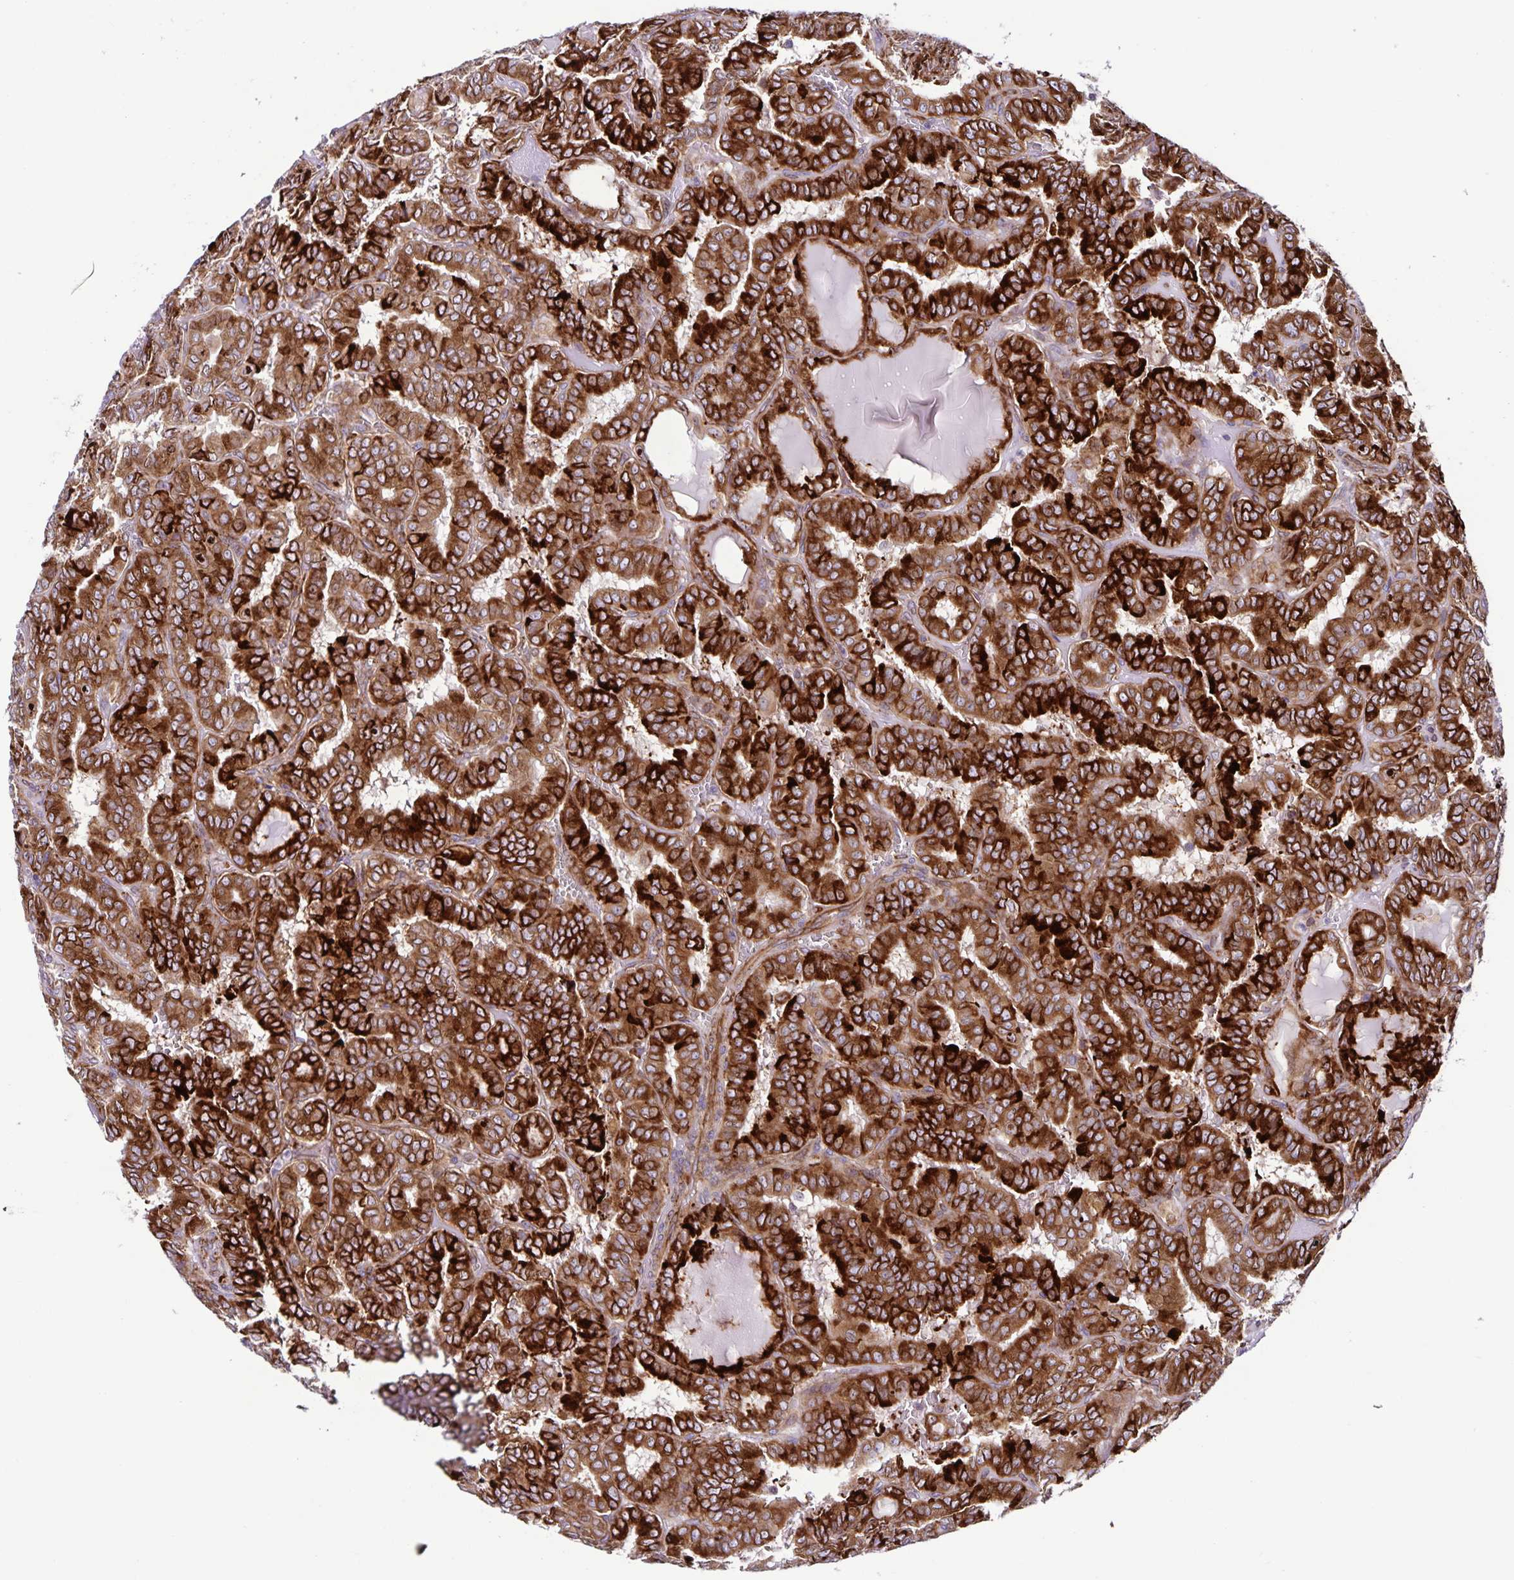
{"staining": {"intensity": "strong", "quantity": ">75%", "location": "cytoplasmic/membranous"}, "tissue": "thyroid cancer", "cell_type": "Tumor cells", "image_type": "cancer", "snomed": [{"axis": "morphology", "description": "Papillary adenocarcinoma, NOS"}, {"axis": "topography", "description": "Thyroid gland"}], "caption": "Protein staining by IHC exhibits strong cytoplasmic/membranous staining in about >75% of tumor cells in thyroid papillary adenocarcinoma. The protein is stained brown, and the nuclei are stained in blue (DAB (3,3'-diaminobenzidine) IHC with brightfield microscopy, high magnification).", "gene": "OSBPL5", "patient": {"sex": "female", "age": 46}}